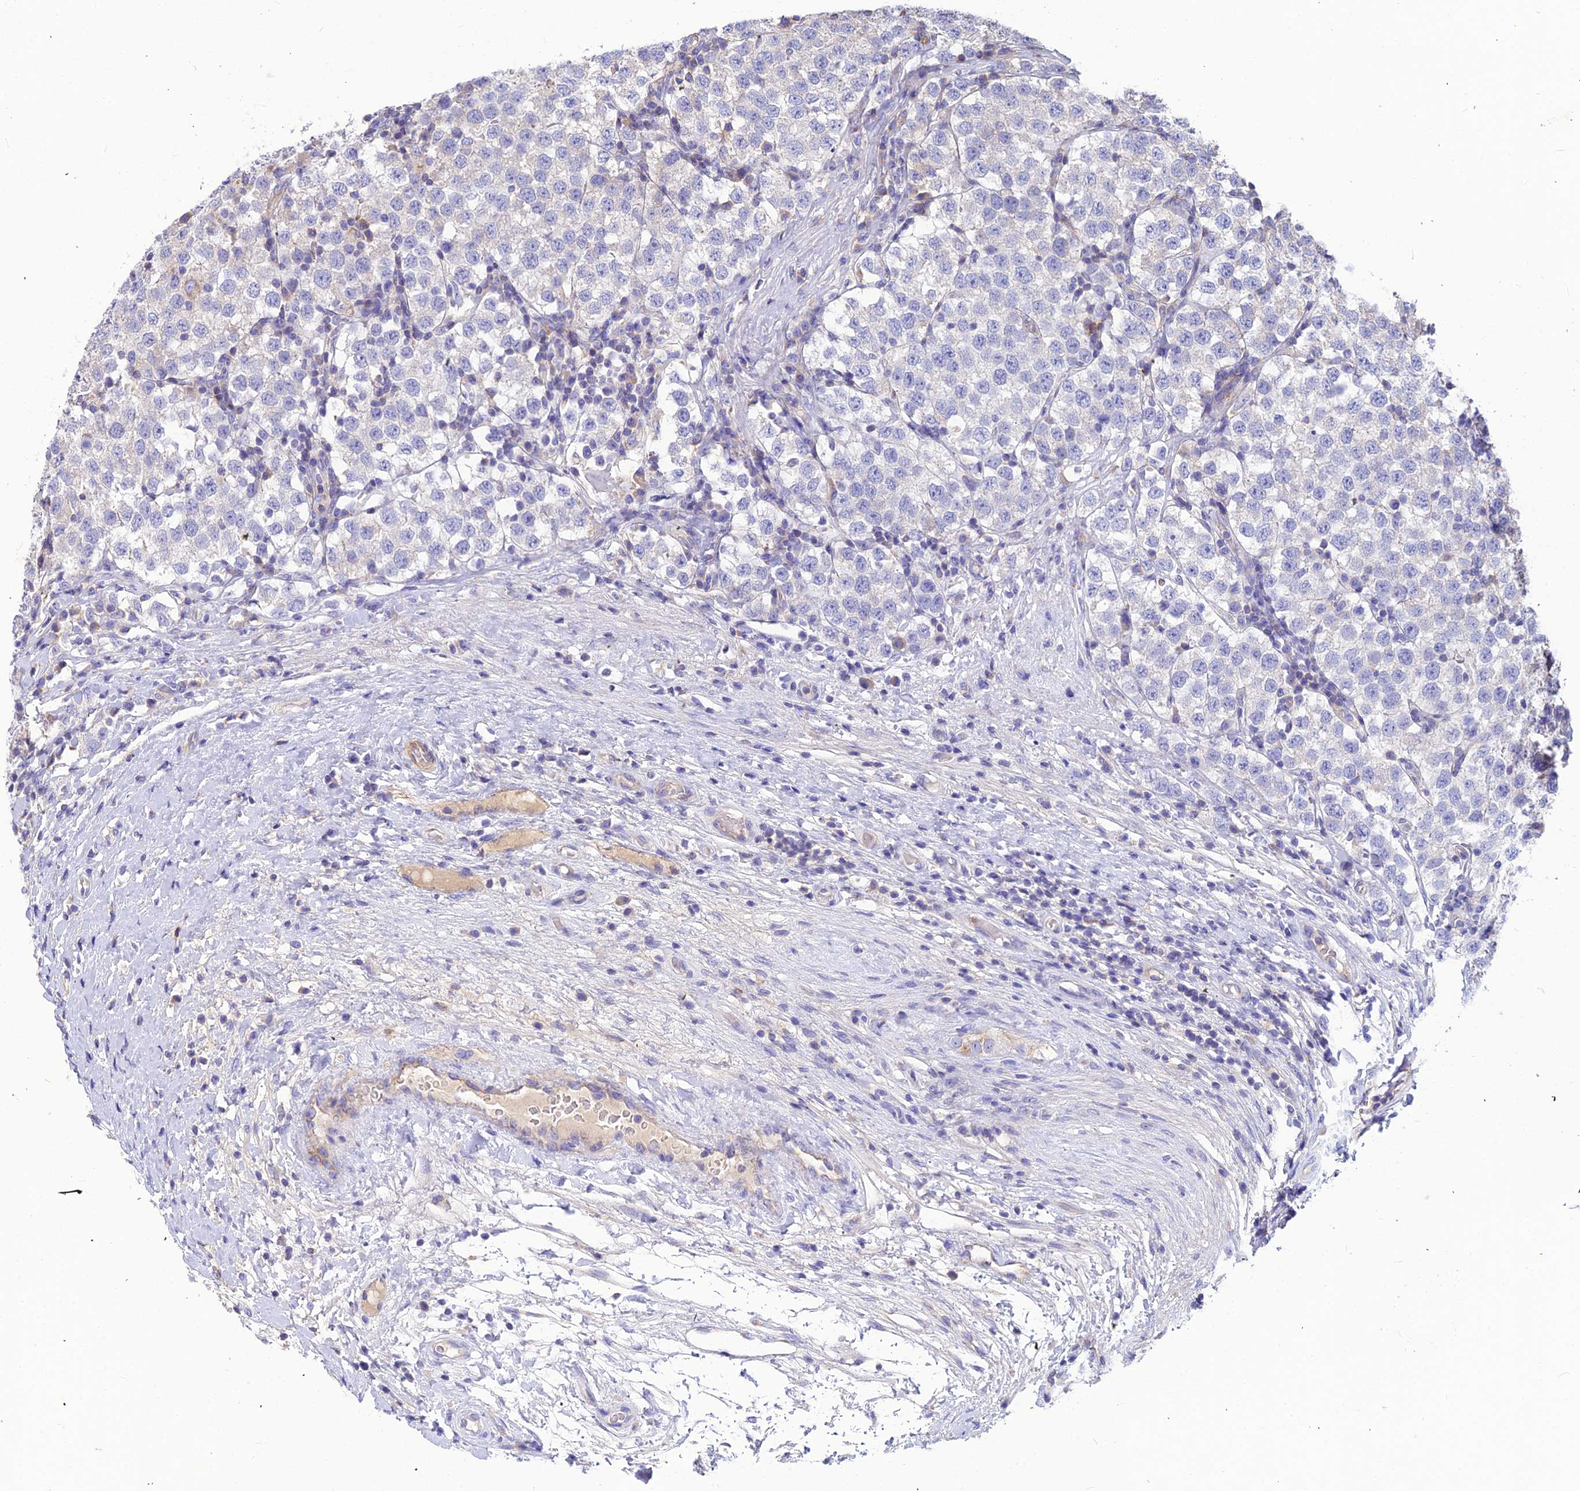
{"staining": {"intensity": "negative", "quantity": "none", "location": "none"}, "tissue": "testis cancer", "cell_type": "Tumor cells", "image_type": "cancer", "snomed": [{"axis": "morphology", "description": "Seminoma, NOS"}, {"axis": "topography", "description": "Testis"}], "caption": "Testis cancer stained for a protein using IHC shows no positivity tumor cells.", "gene": "ASPHD1", "patient": {"sex": "male", "age": 34}}